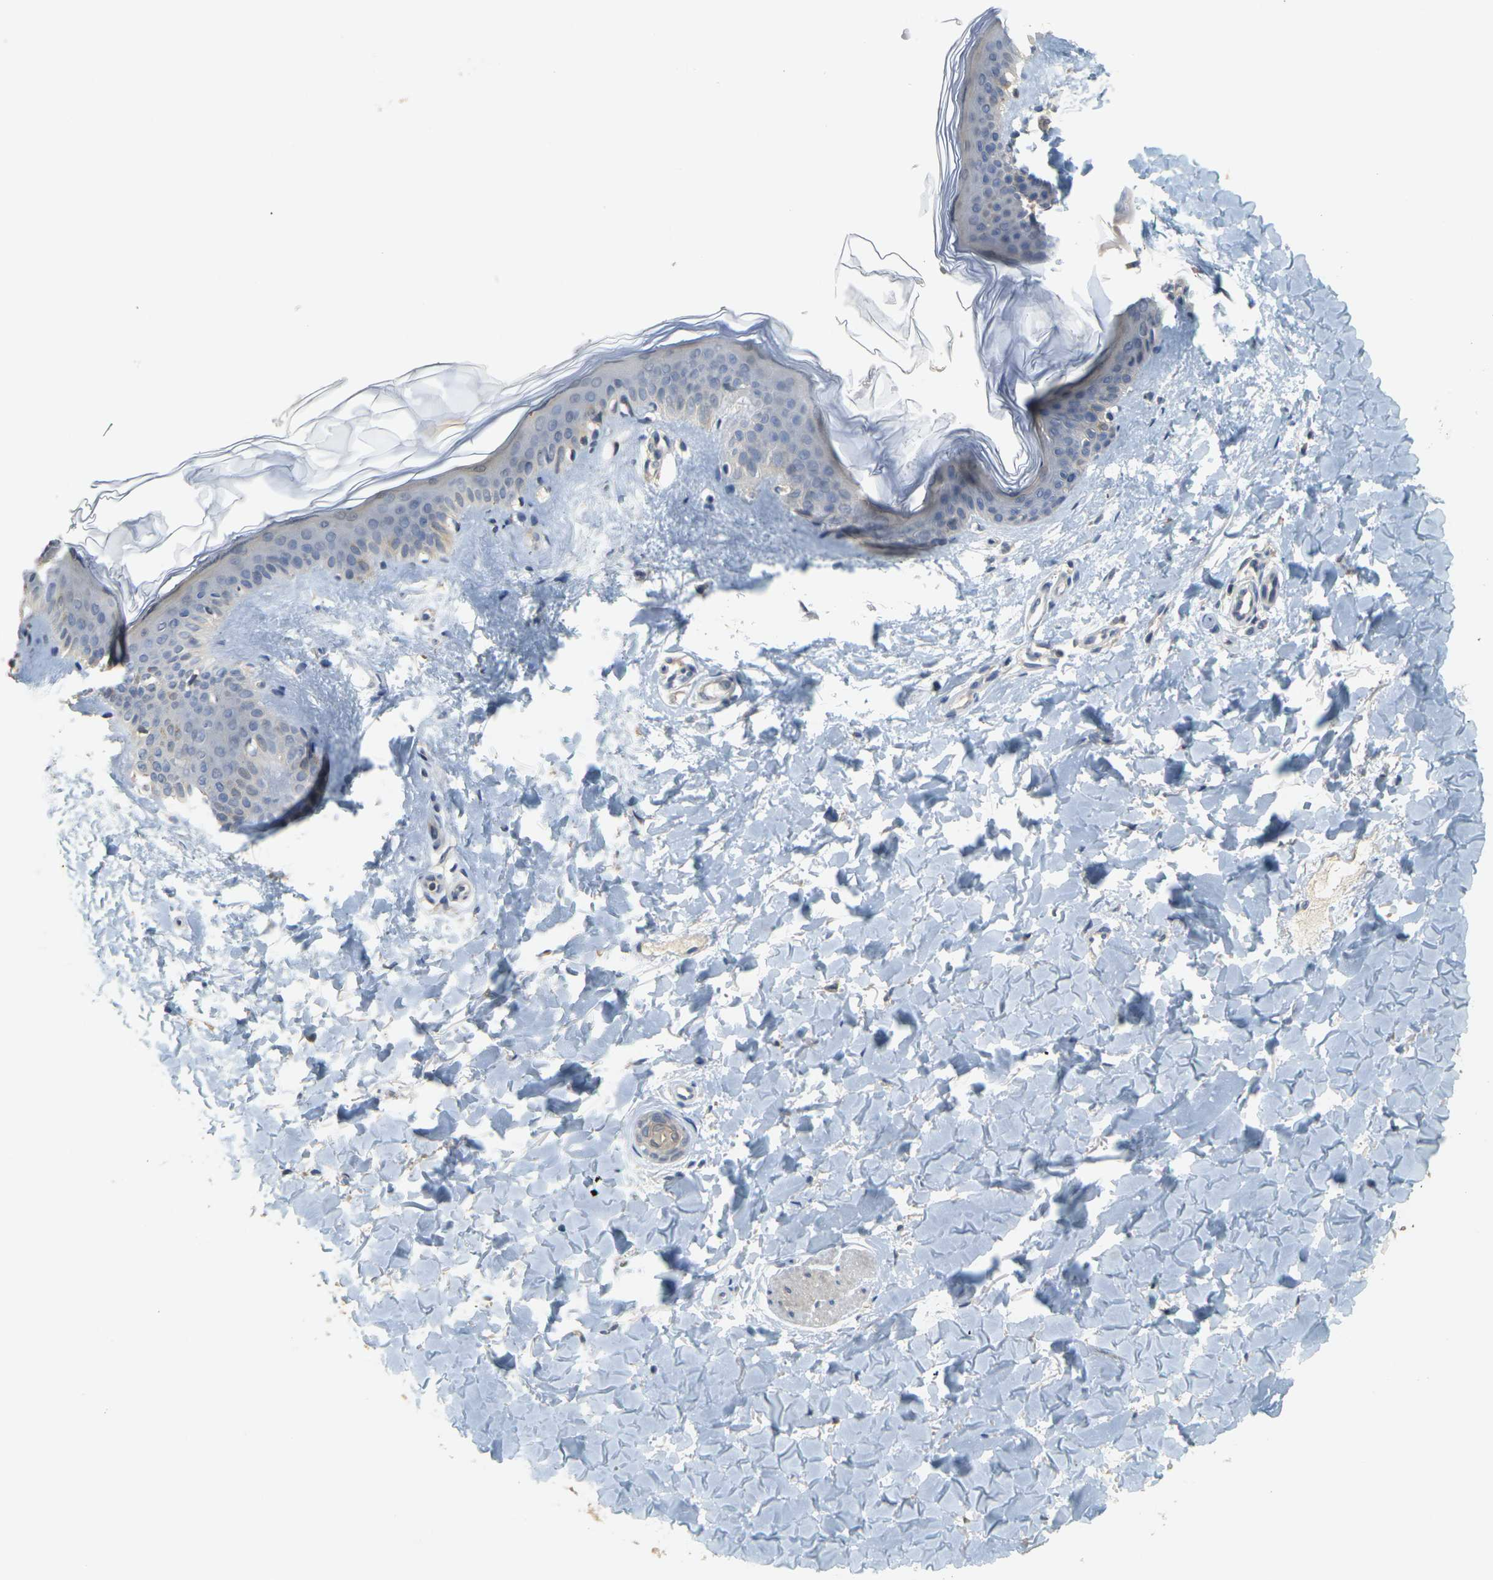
{"staining": {"intensity": "negative", "quantity": "none", "location": "none"}, "tissue": "skin", "cell_type": "Fibroblasts", "image_type": "normal", "snomed": [{"axis": "morphology", "description": "Normal tissue, NOS"}, {"axis": "topography", "description": "Skin"}], "caption": "Micrograph shows no protein expression in fibroblasts of benign skin.", "gene": "GDAP1", "patient": {"sex": "female", "age": 41}}